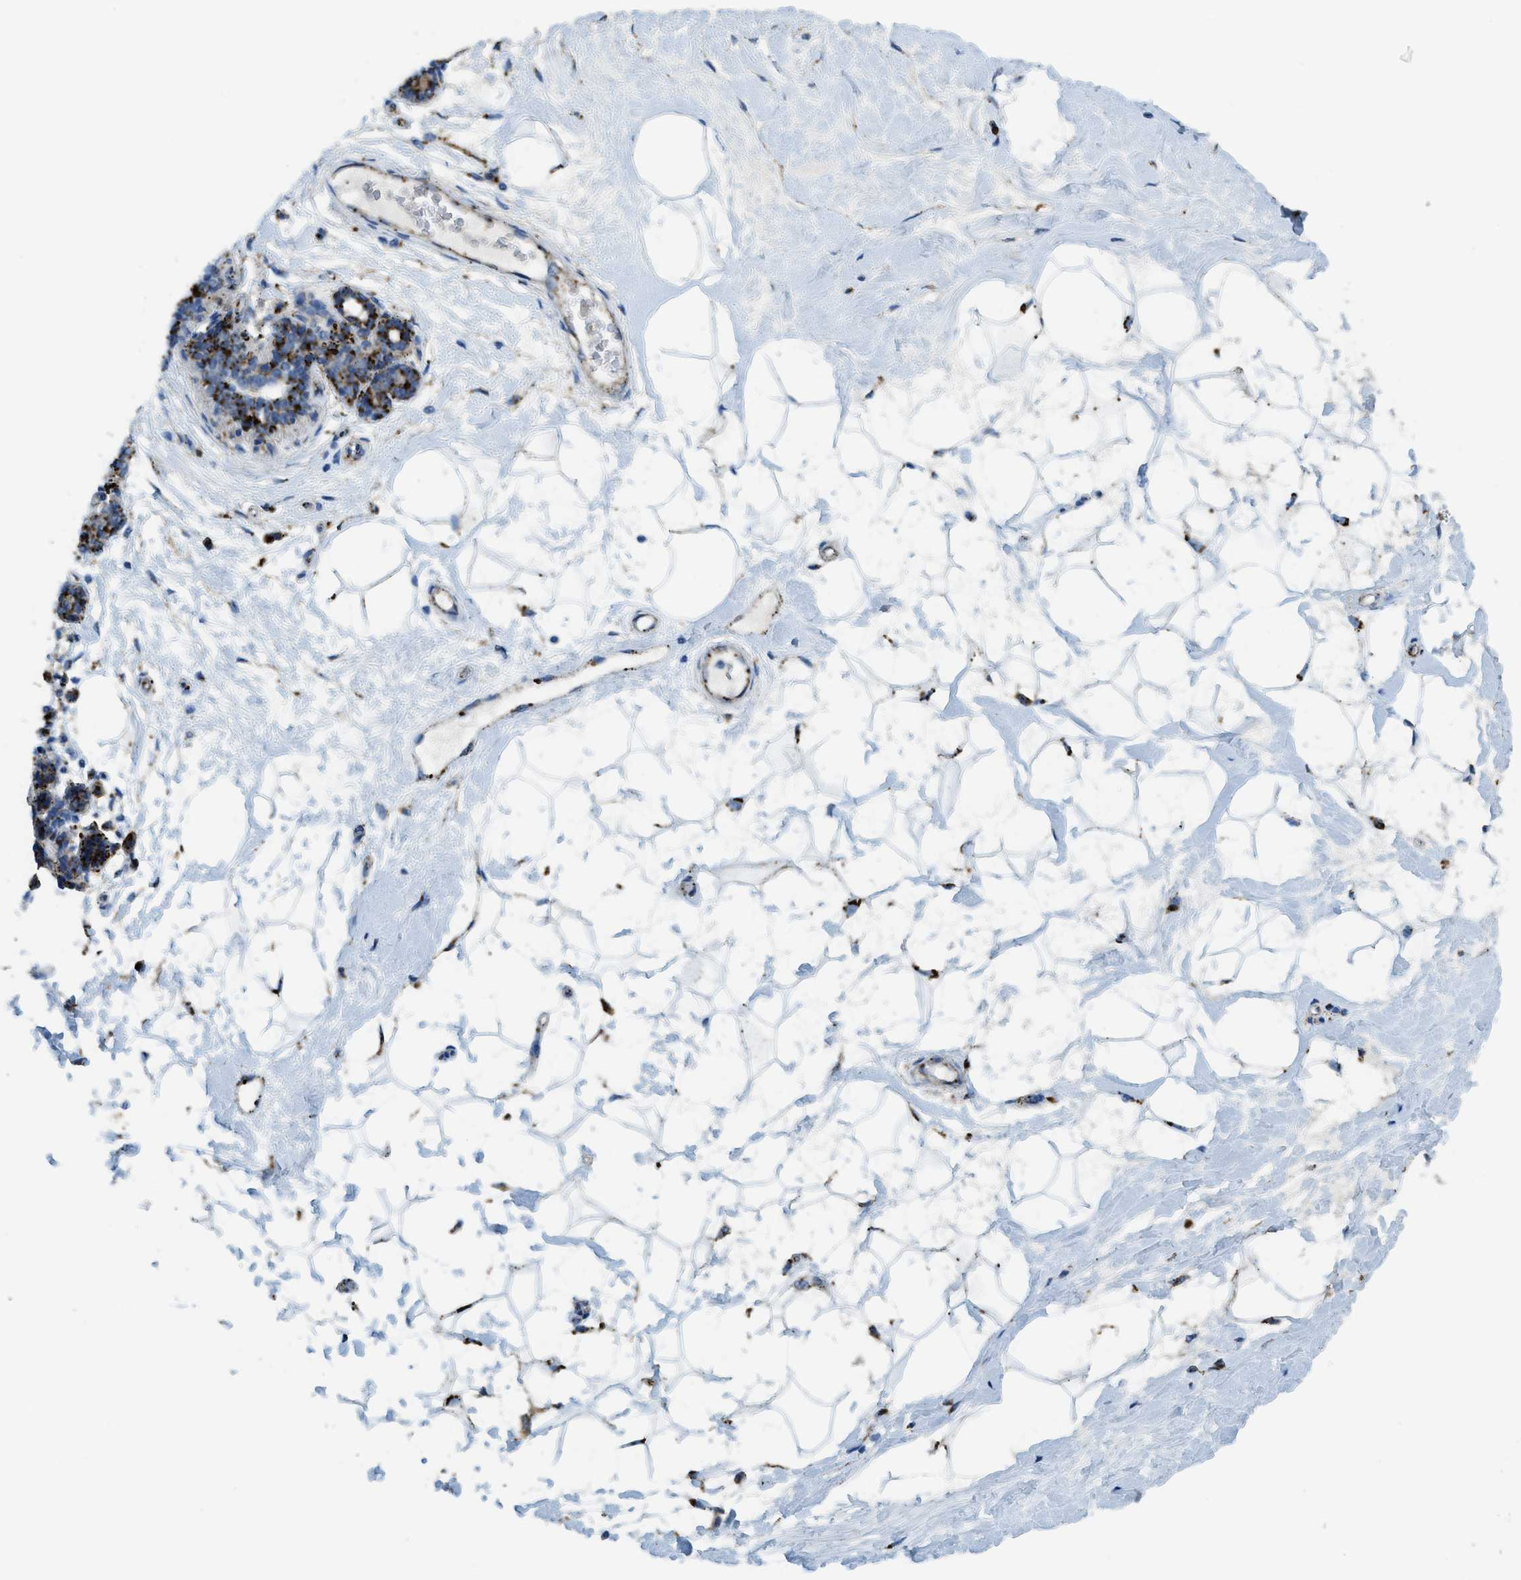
{"staining": {"intensity": "moderate", "quantity": ">75%", "location": "cytoplasmic/membranous"}, "tissue": "breast", "cell_type": "Adipocytes", "image_type": "normal", "snomed": [{"axis": "morphology", "description": "Normal tissue, NOS"}, {"axis": "morphology", "description": "Lobular carcinoma"}, {"axis": "topography", "description": "Breast"}], "caption": "Moderate cytoplasmic/membranous staining is seen in about >75% of adipocytes in unremarkable breast.", "gene": "SCARB2", "patient": {"sex": "female", "age": 59}}